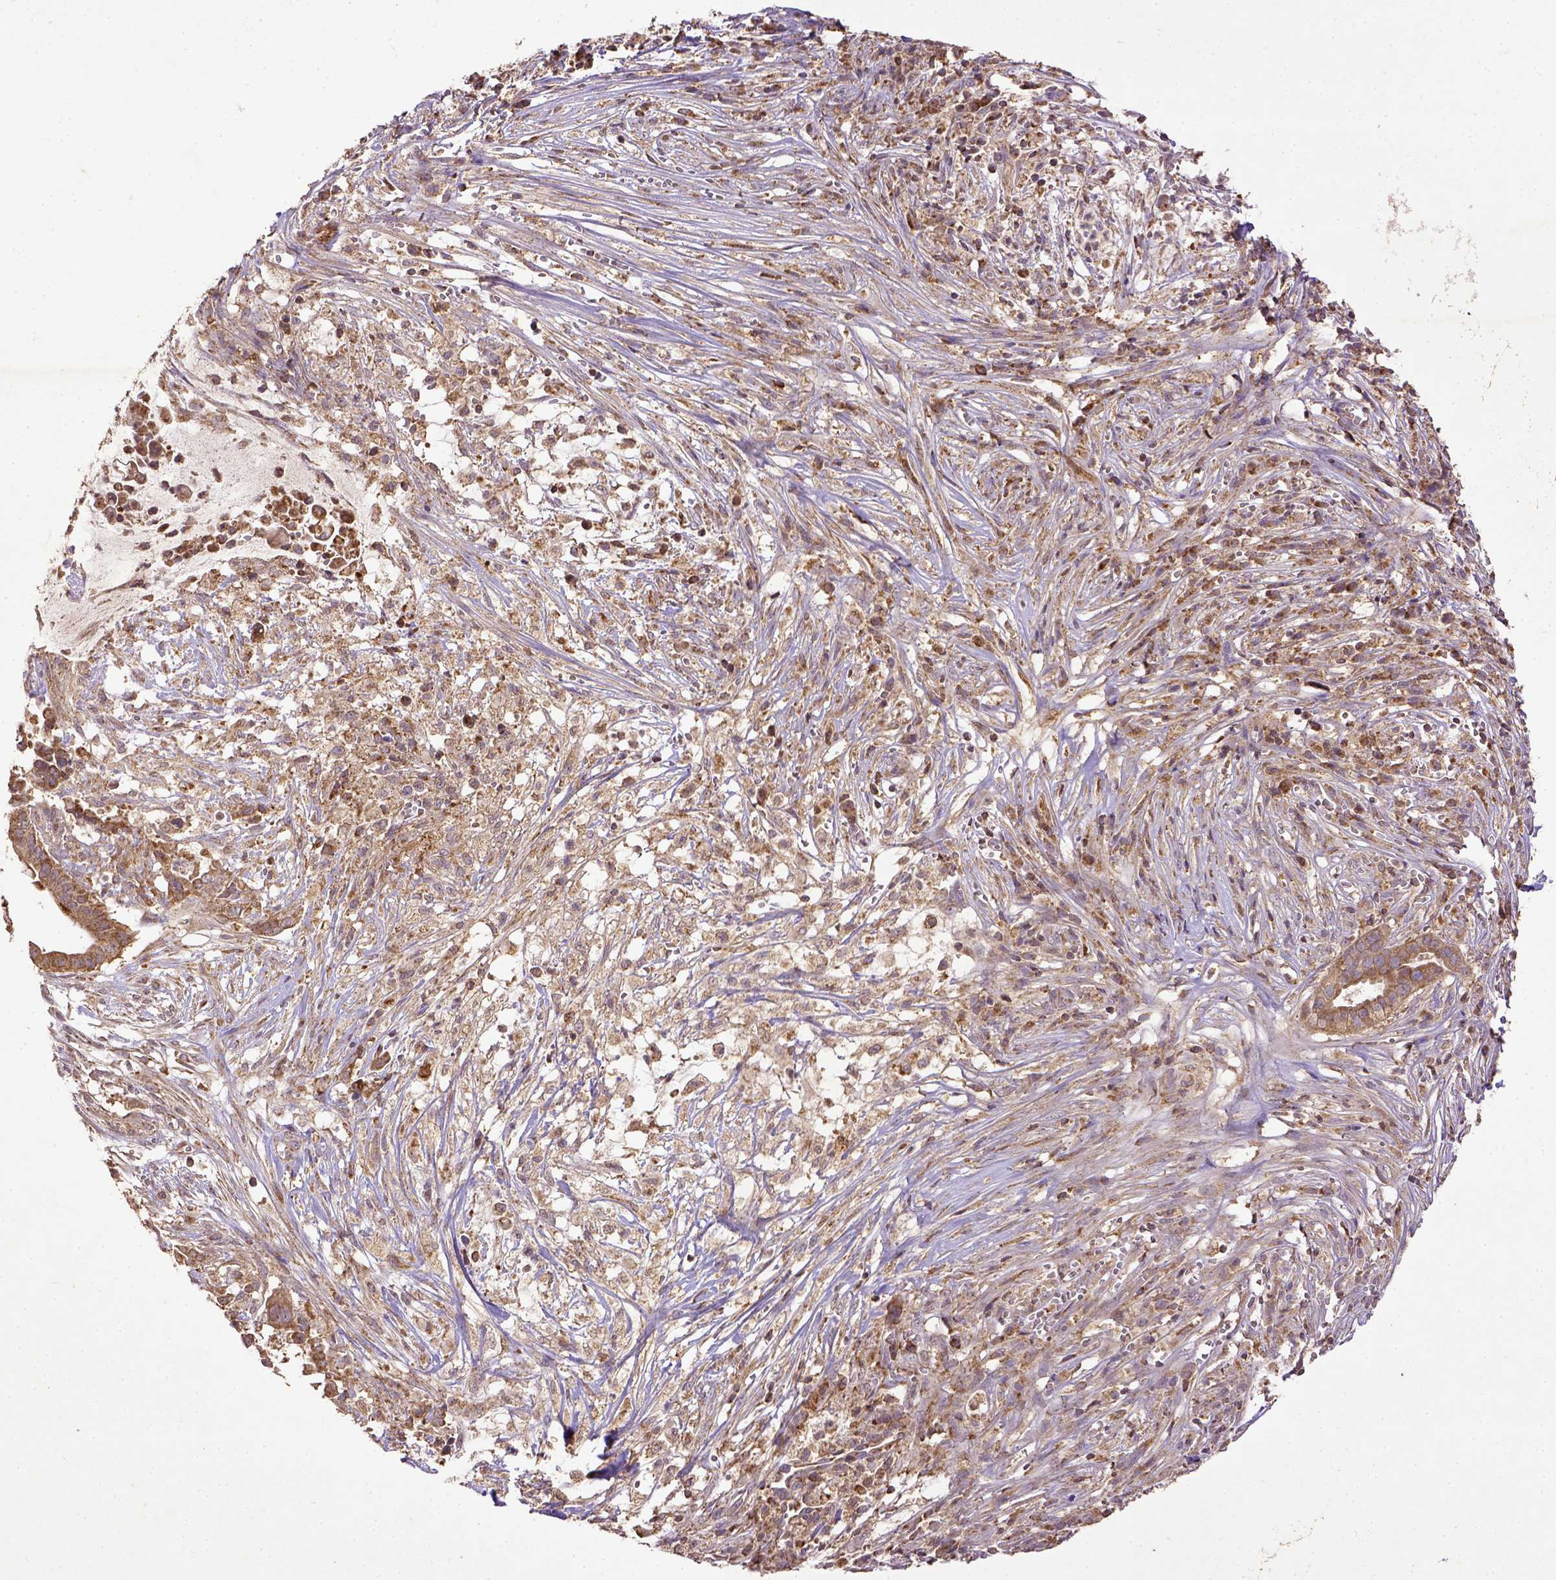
{"staining": {"intensity": "moderate", "quantity": ">75%", "location": "cytoplasmic/membranous"}, "tissue": "pancreatic cancer", "cell_type": "Tumor cells", "image_type": "cancer", "snomed": [{"axis": "morphology", "description": "Adenocarcinoma, NOS"}, {"axis": "topography", "description": "Pancreas"}], "caption": "Immunohistochemical staining of human adenocarcinoma (pancreatic) displays medium levels of moderate cytoplasmic/membranous positivity in about >75% of tumor cells. Using DAB (3,3'-diaminobenzidine) (brown) and hematoxylin (blue) stains, captured at high magnification using brightfield microscopy.", "gene": "MT-CO1", "patient": {"sex": "male", "age": 61}}